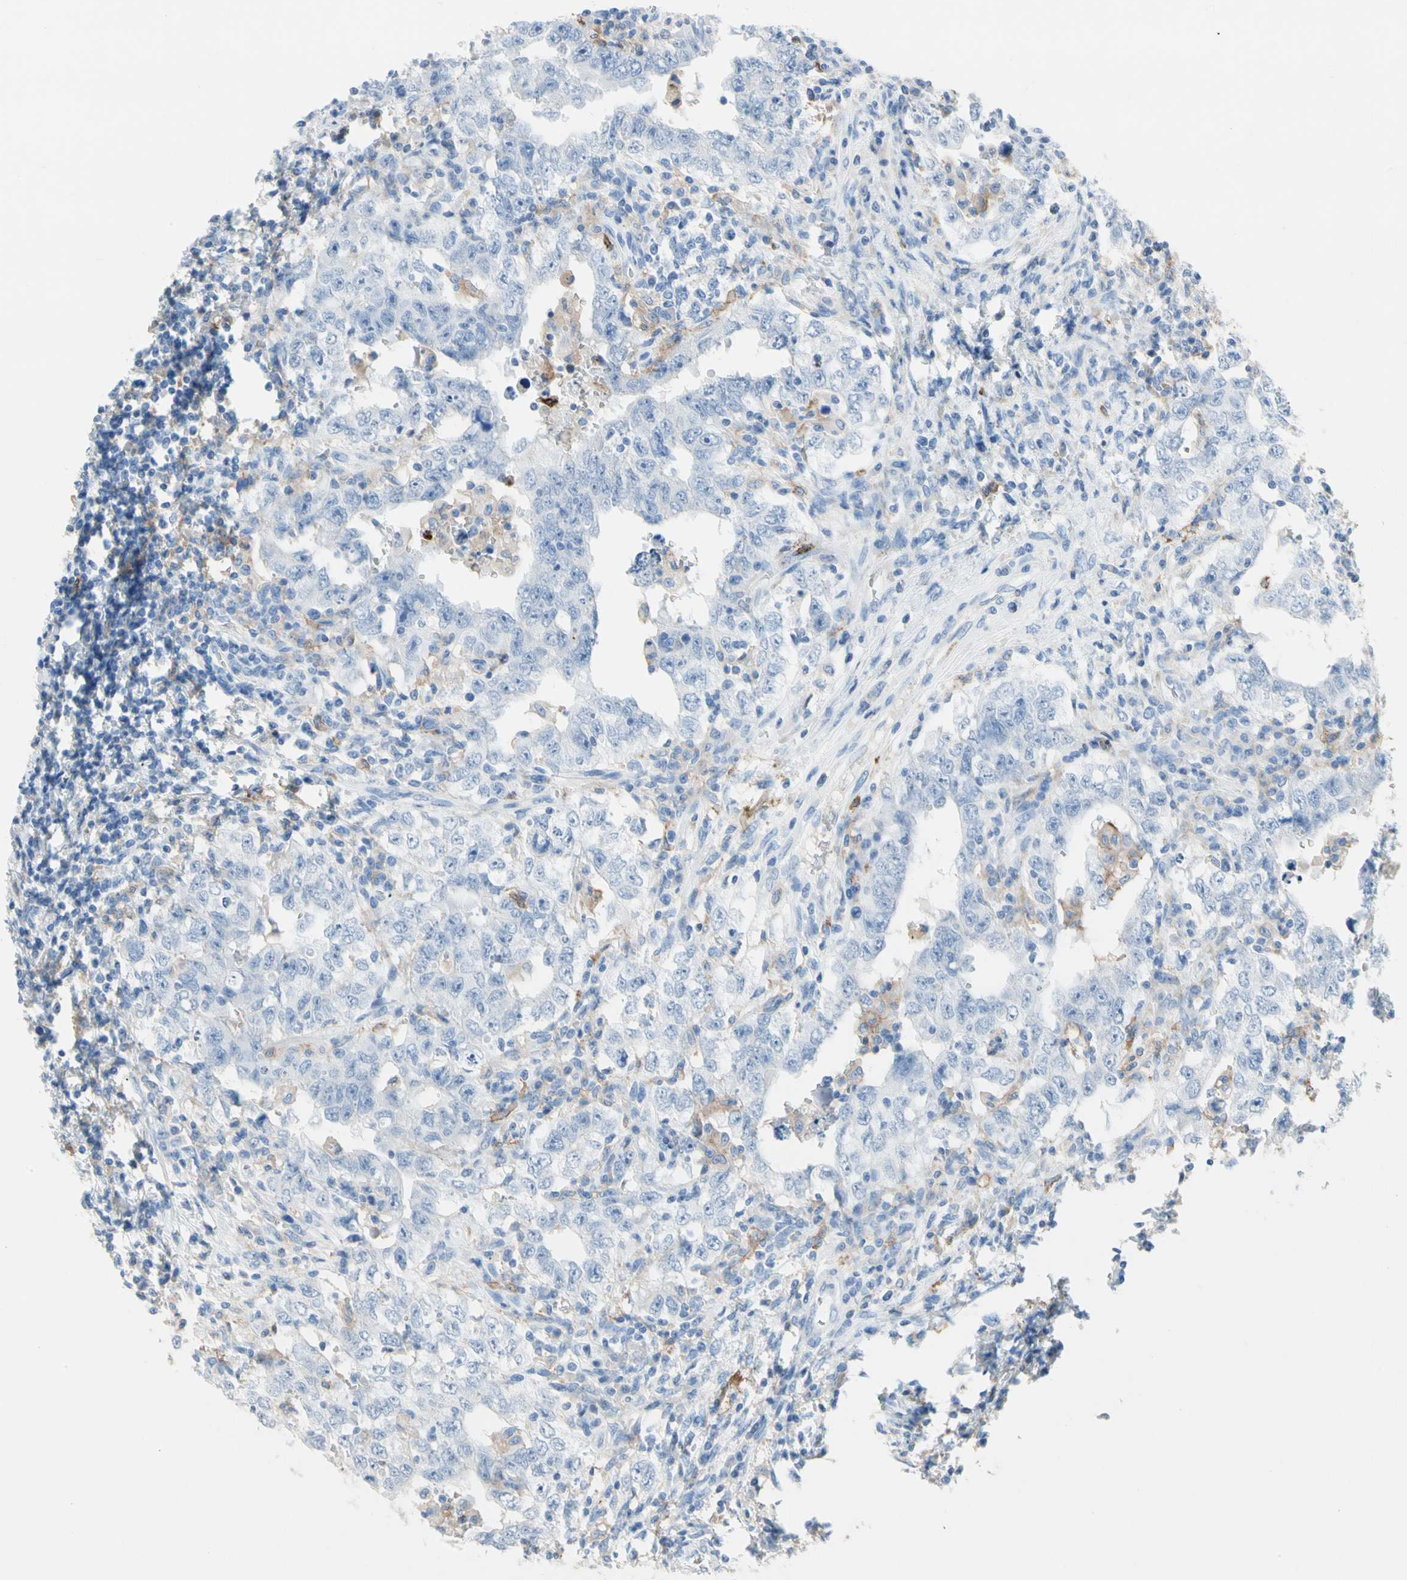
{"staining": {"intensity": "negative", "quantity": "none", "location": "none"}, "tissue": "testis cancer", "cell_type": "Tumor cells", "image_type": "cancer", "snomed": [{"axis": "morphology", "description": "Carcinoma, Embryonal, NOS"}, {"axis": "topography", "description": "Testis"}], "caption": "Immunohistochemistry image of neoplastic tissue: human testis embryonal carcinoma stained with DAB reveals no significant protein expression in tumor cells. (DAB immunohistochemistry visualized using brightfield microscopy, high magnification).", "gene": "CLEC4A", "patient": {"sex": "male", "age": 26}}